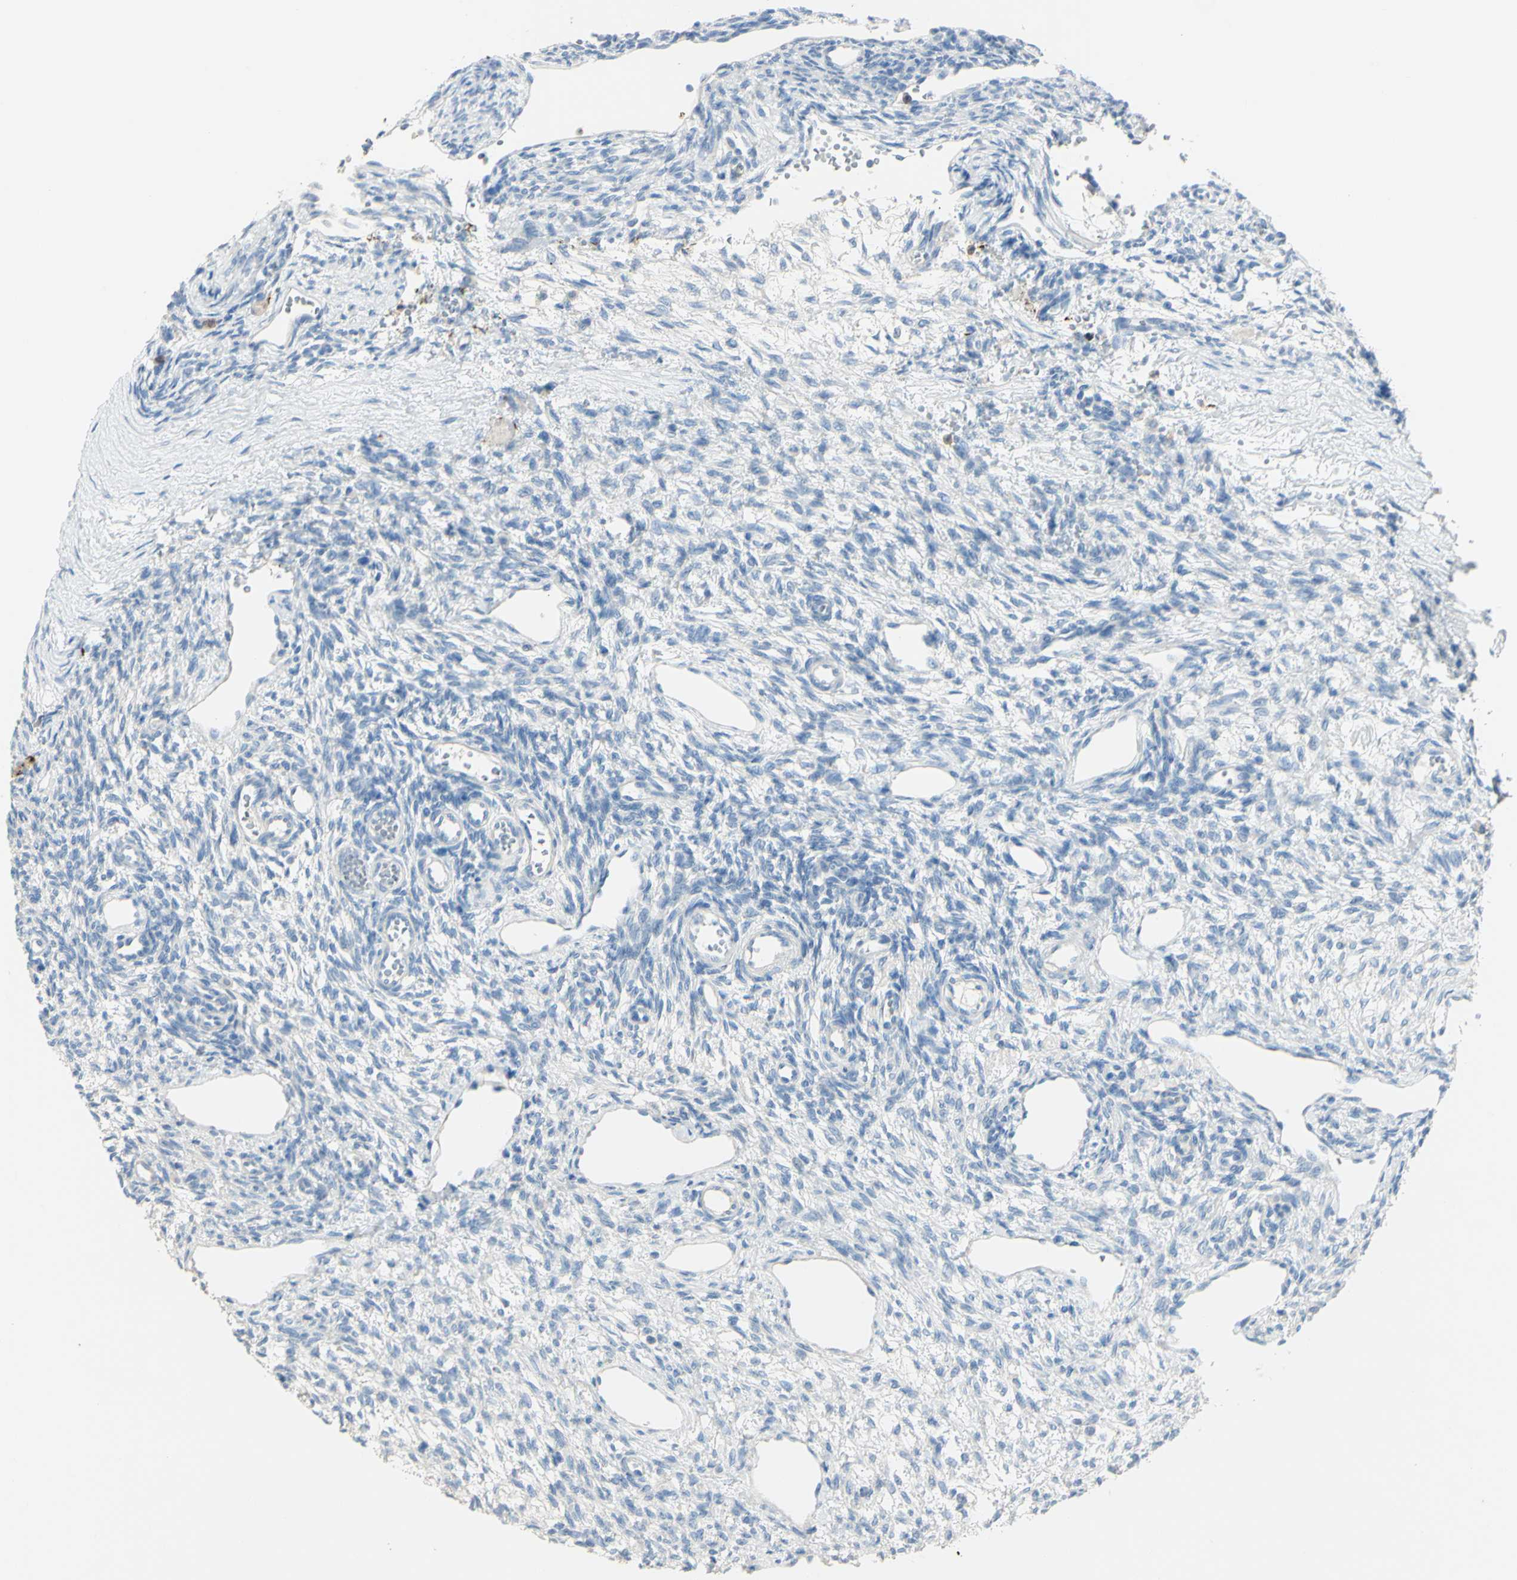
{"staining": {"intensity": "negative", "quantity": "none", "location": "none"}, "tissue": "ovary", "cell_type": "Ovarian stroma cells", "image_type": "normal", "snomed": [{"axis": "morphology", "description": "Normal tissue, NOS"}, {"axis": "topography", "description": "Ovary"}], "caption": "Immunohistochemistry histopathology image of unremarkable human ovary stained for a protein (brown), which demonstrates no expression in ovarian stroma cells.", "gene": "ZNF557", "patient": {"sex": "female", "age": 33}}